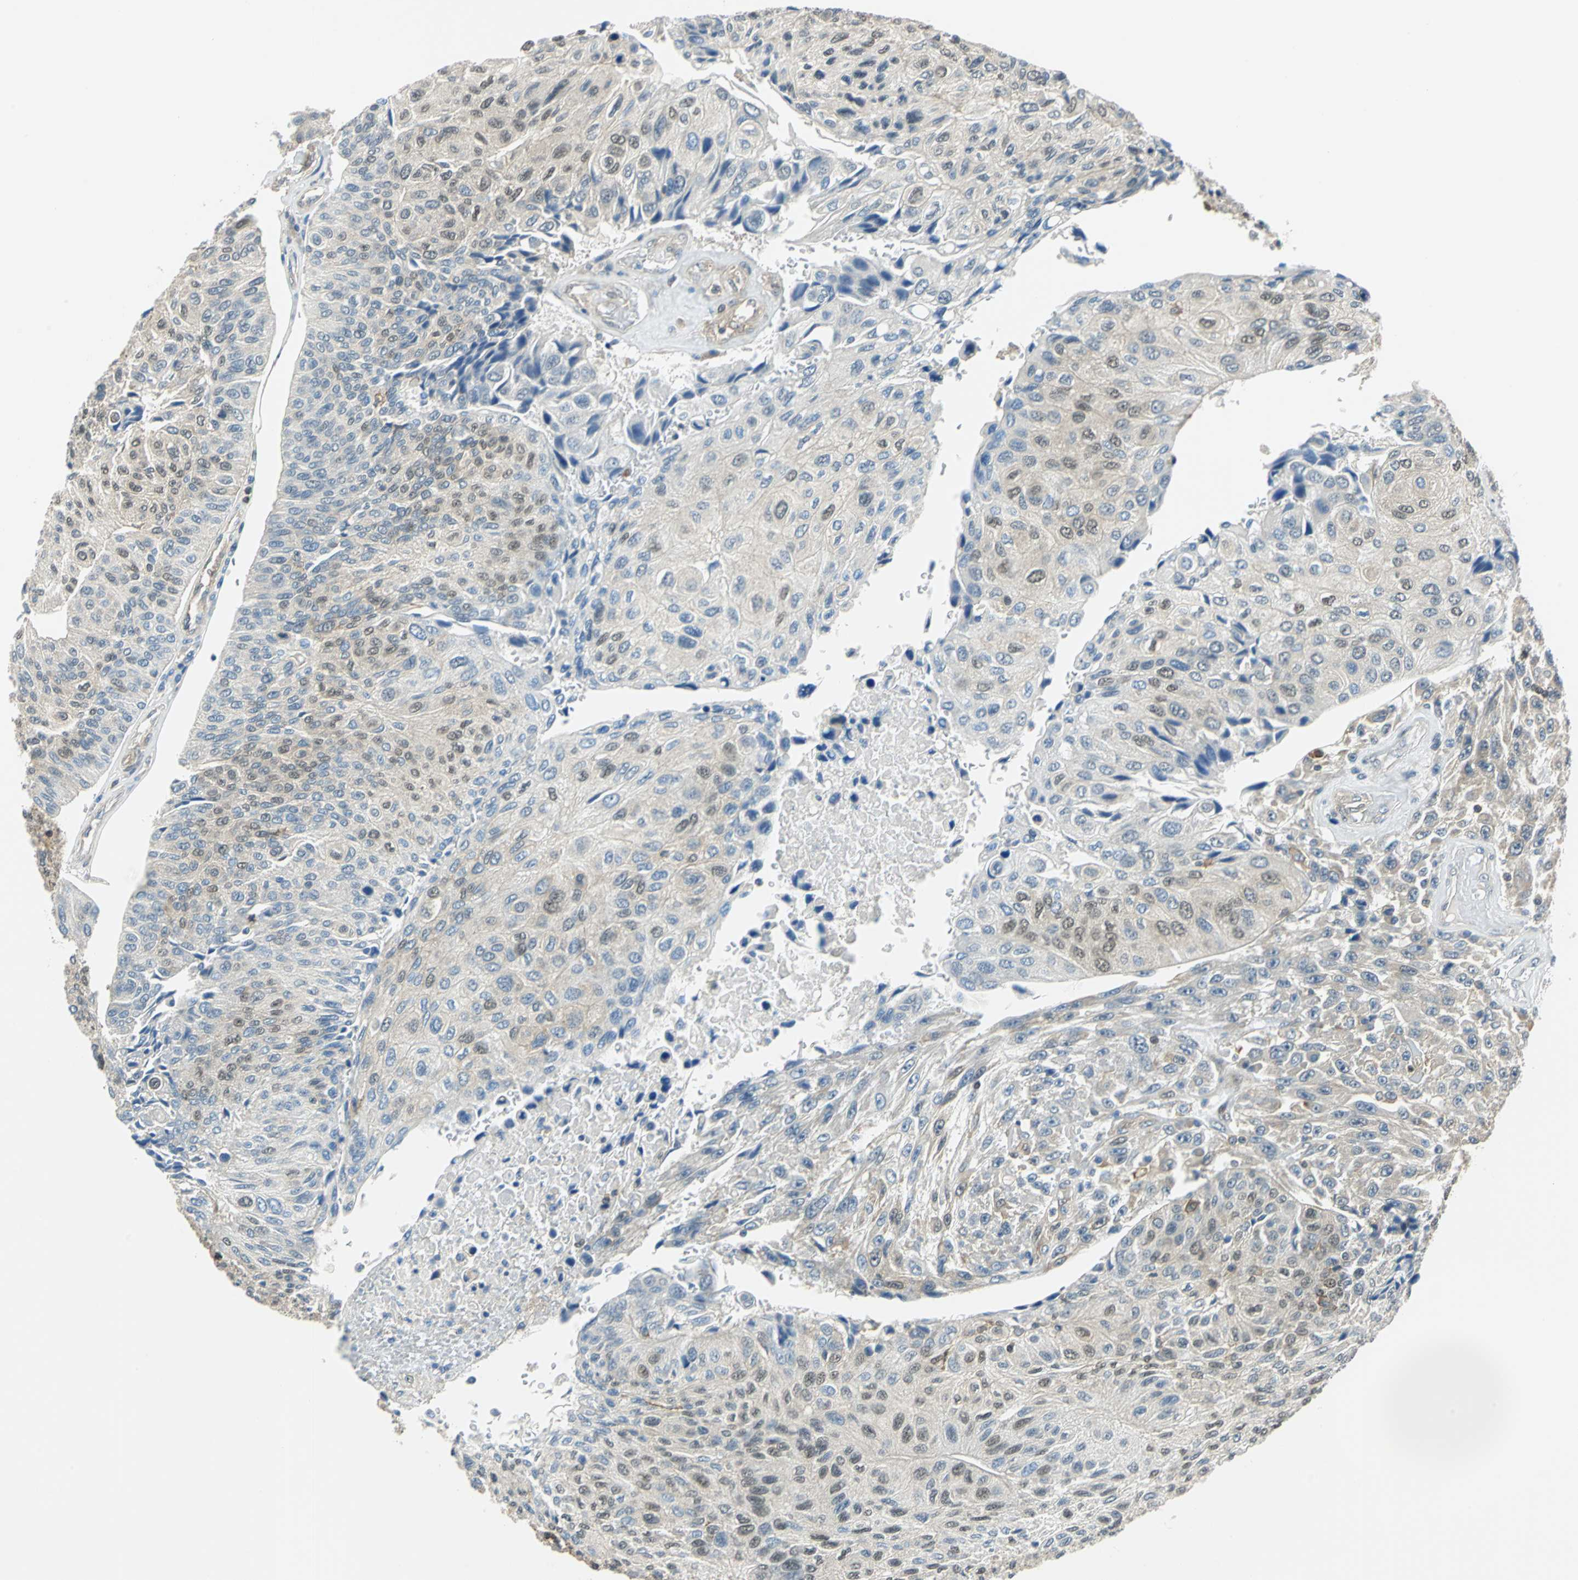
{"staining": {"intensity": "moderate", "quantity": "25%-75%", "location": "cytoplasmic/membranous,nuclear"}, "tissue": "urothelial cancer", "cell_type": "Tumor cells", "image_type": "cancer", "snomed": [{"axis": "morphology", "description": "Urothelial carcinoma, High grade"}, {"axis": "topography", "description": "Urinary bladder"}], "caption": "A micrograph of human urothelial cancer stained for a protein exhibits moderate cytoplasmic/membranous and nuclear brown staining in tumor cells.", "gene": "ARPC3", "patient": {"sex": "male", "age": 66}}